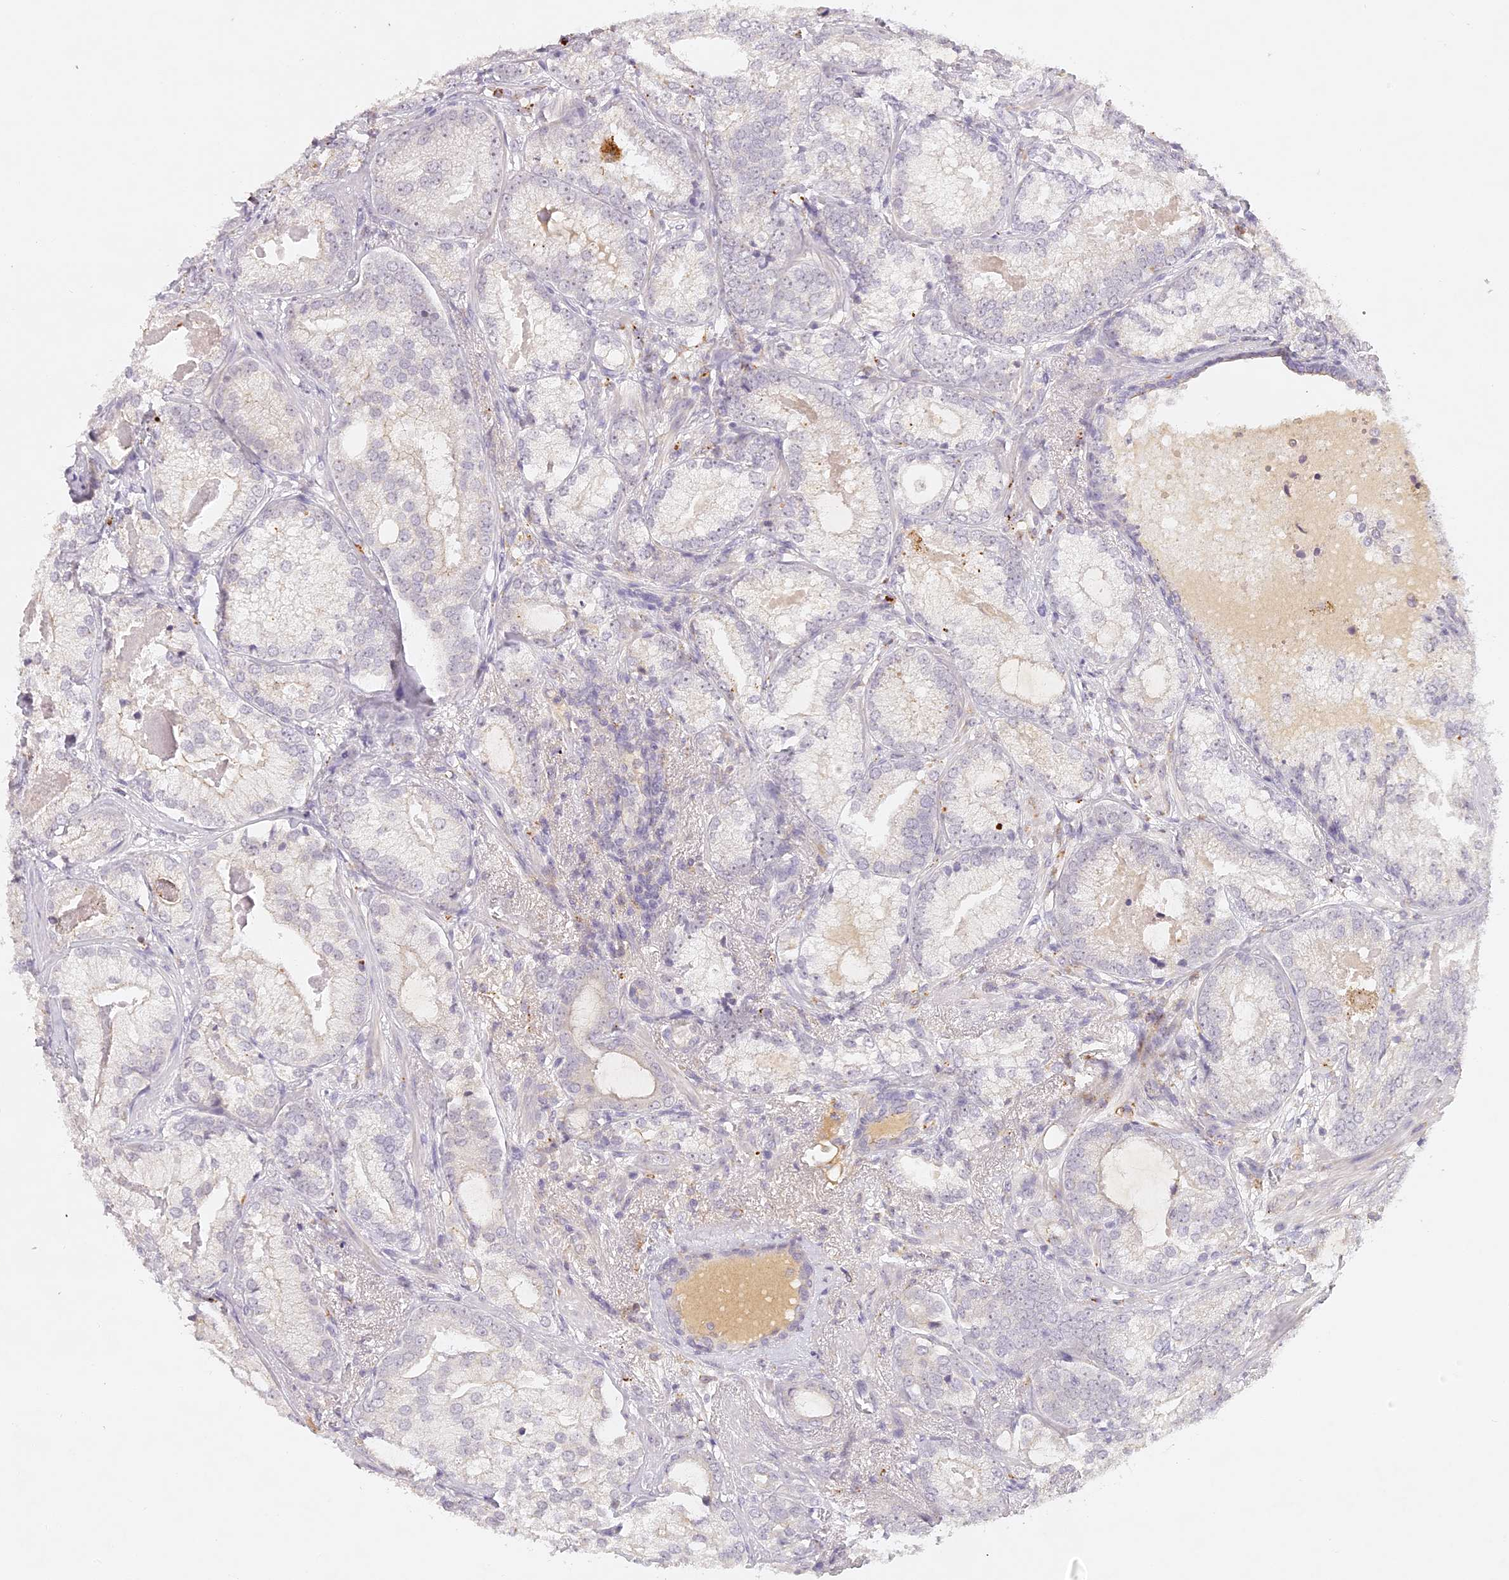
{"staining": {"intensity": "negative", "quantity": "none", "location": "none"}, "tissue": "prostate cancer", "cell_type": "Tumor cells", "image_type": "cancer", "snomed": [{"axis": "morphology", "description": "Normal morphology"}, {"axis": "morphology", "description": "Adenocarcinoma, Low grade"}, {"axis": "topography", "description": "Prostate"}], "caption": "DAB (3,3'-diaminobenzidine) immunohistochemical staining of prostate cancer exhibits no significant positivity in tumor cells.", "gene": "ELL3", "patient": {"sex": "male", "age": 72}}